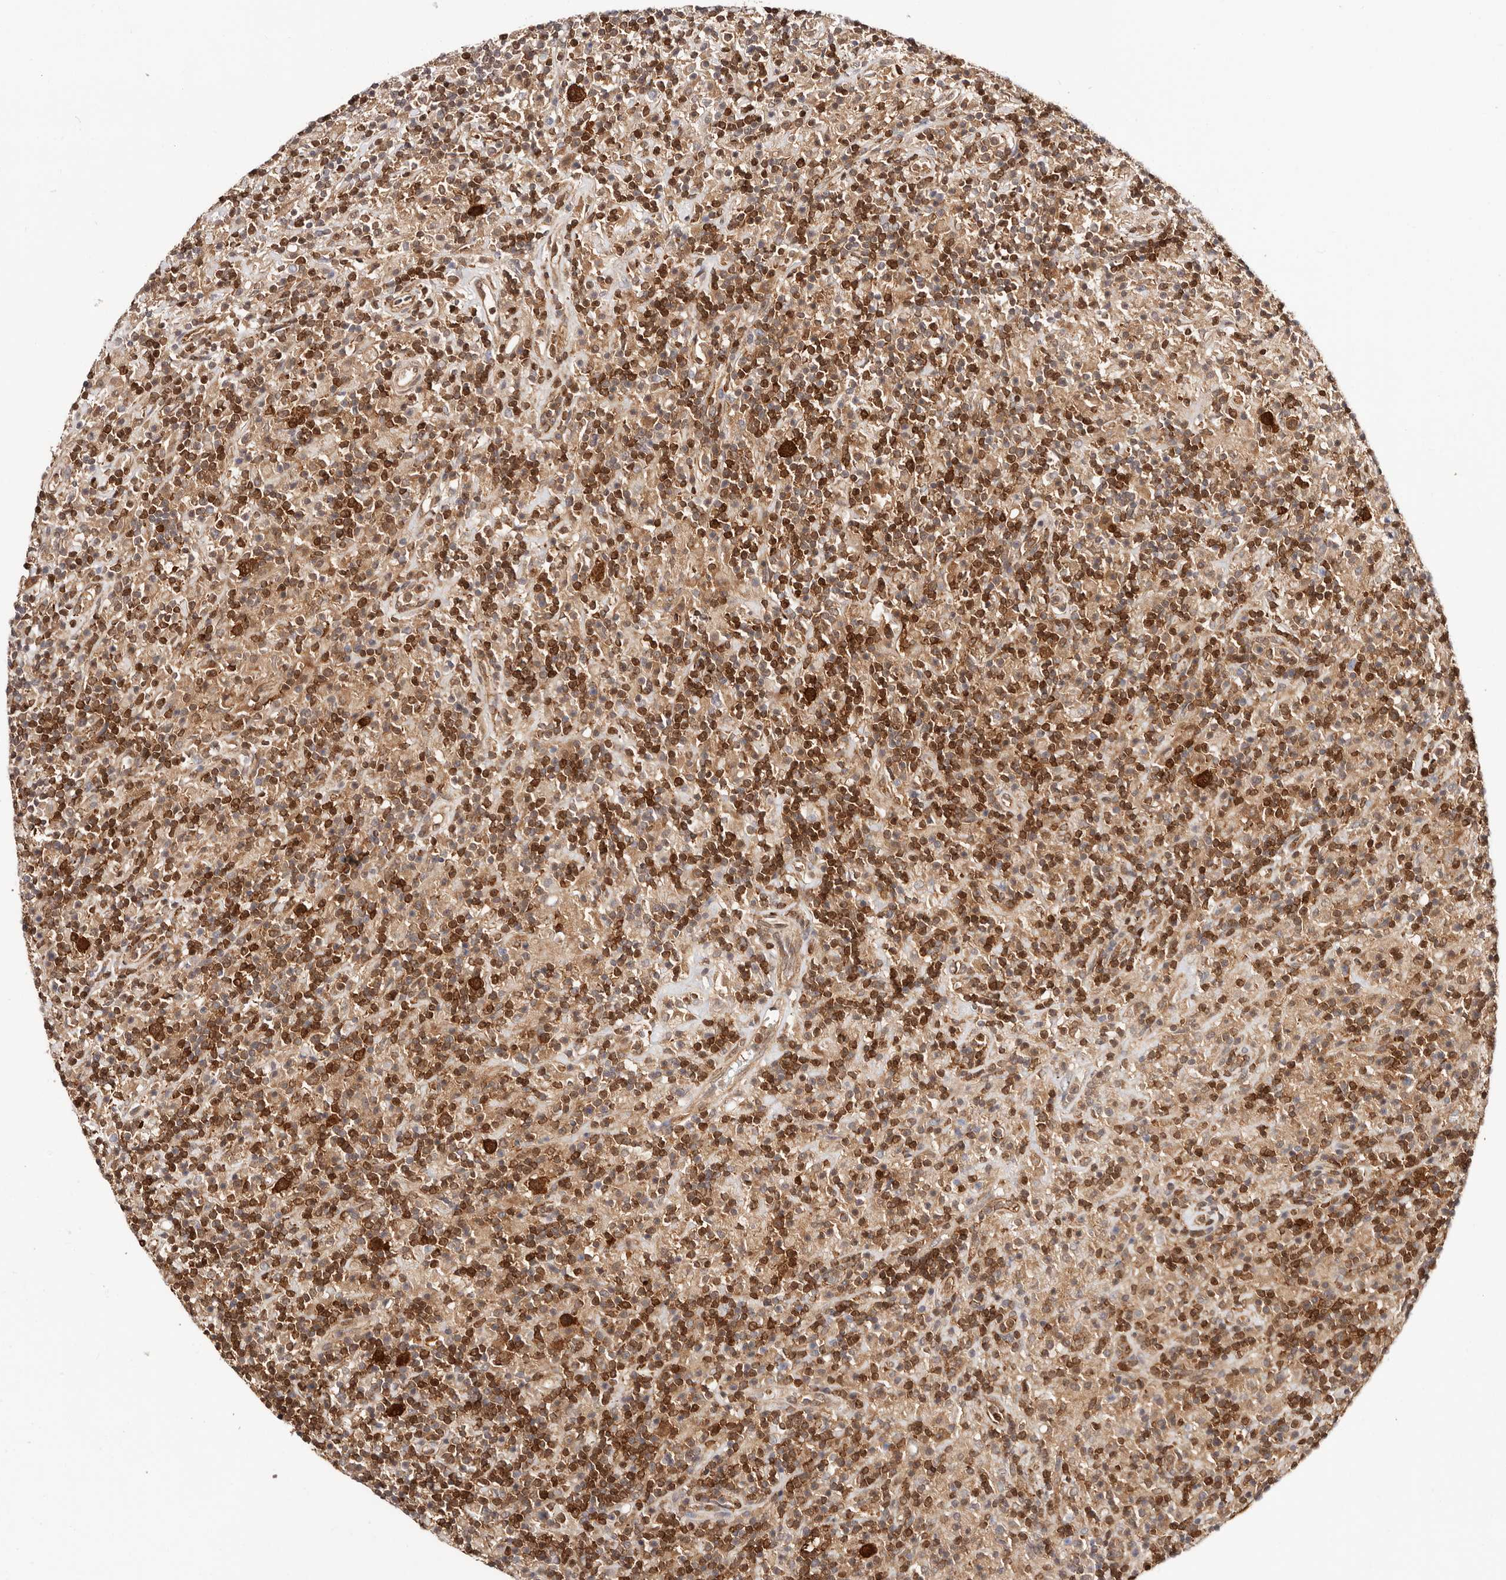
{"staining": {"intensity": "strong", "quantity": ">75%", "location": "cytoplasmic/membranous,nuclear"}, "tissue": "lymphoma", "cell_type": "Tumor cells", "image_type": "cancer", "snomed": [{"axis": "morphology", "description": "Hodgkin's disease, NOS"}, {"axis": "topography", "description": "Lymph node"}], "caption": "Hodgkin's disease stained for a protein (brown) reveals strong cytoplasmic/membranous and nuclear positive positivity in approximately >75% of tumor cells.", "gene": "STAT5A", "patient": {"sex": "male", "age": 70}}